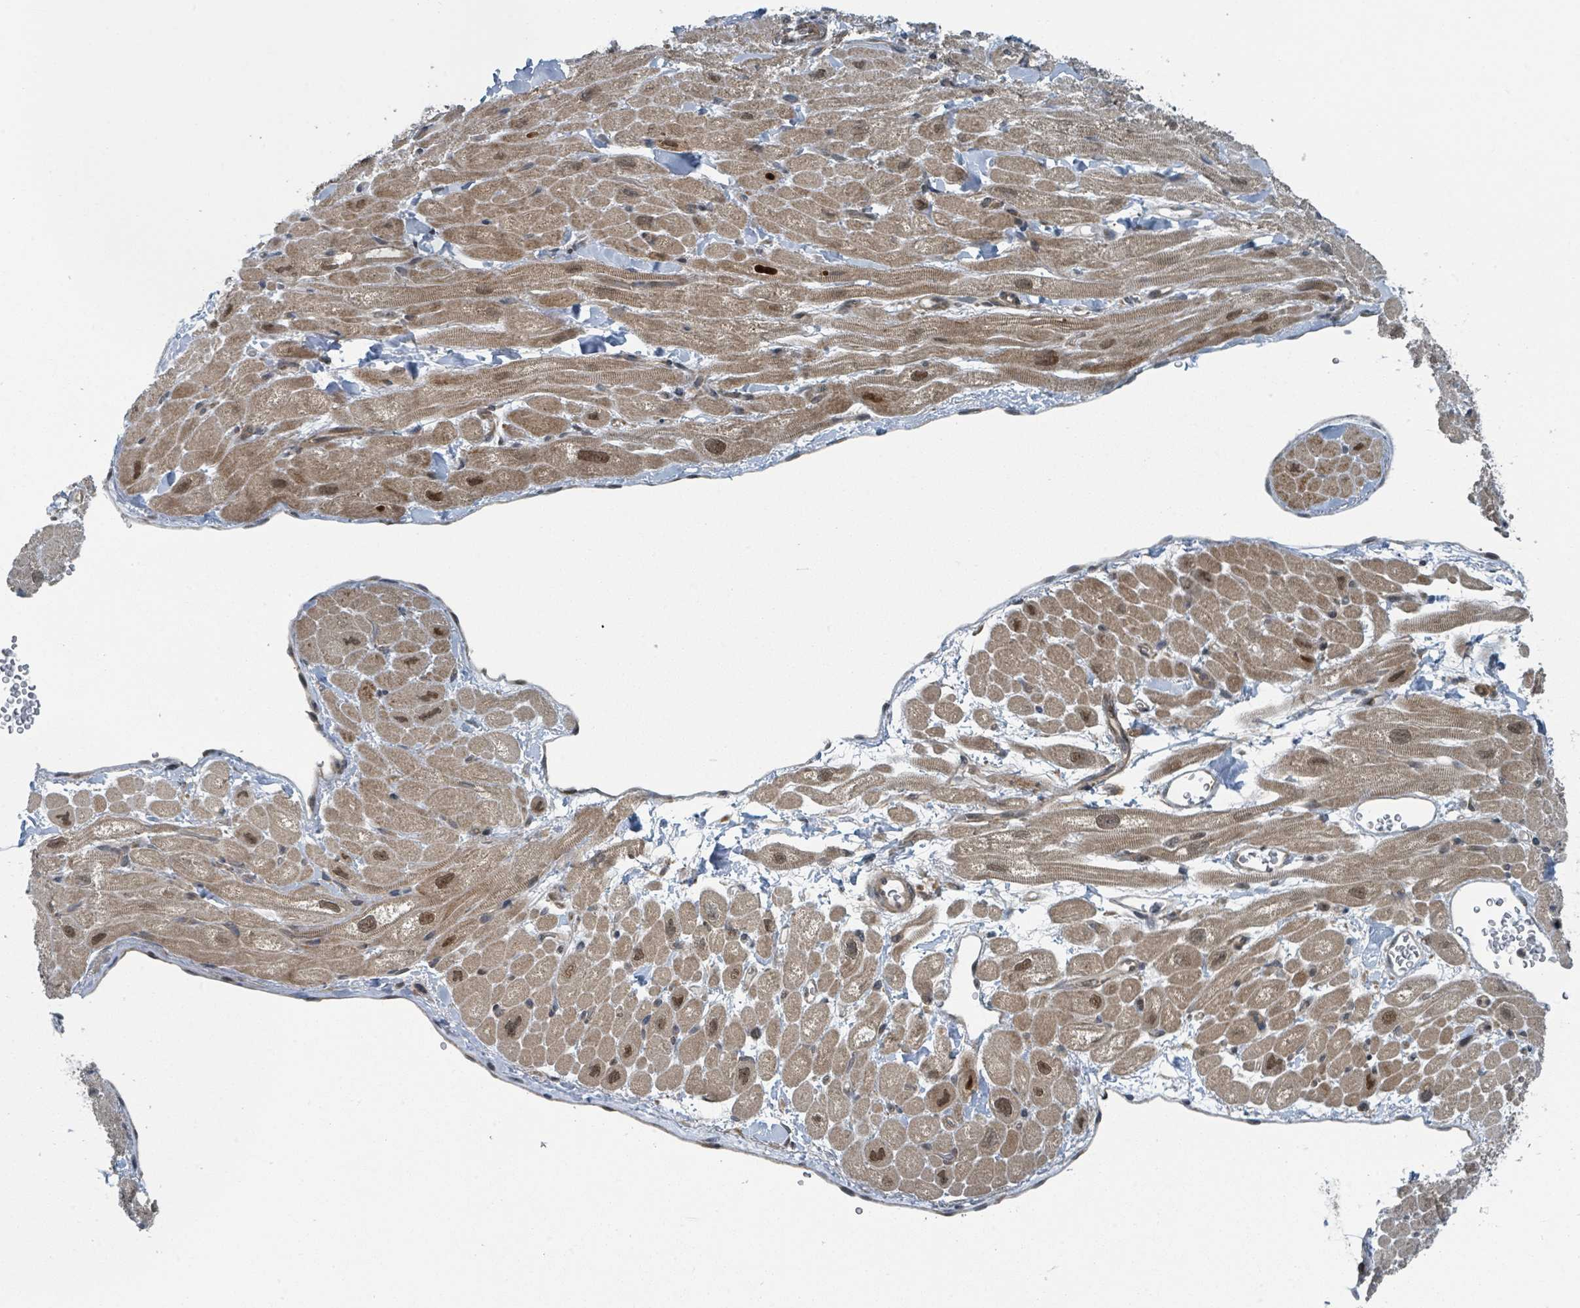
{"staining": {"intensity": "moderate", "quantity": ">75%", "location": "cytoplasmic/membranous,nuclear"}, "tissue": "heart muscle", "cell_type": "Cardiomyocytes", "image_type": "normal", "snomed": [{"axis": "morphology", "description": "Normal tissue, NOS"}, {"axis": "topography", "description": "Heart"}], "caption": "Heart muscle stained with a brown dye shows moderate cytoplasmic/membranous,nuclear positive positivity in approximately >75% of cardiomyocytes.", "gene": "GOLGA7B", "patient": {"sex": "male", "age": 65}}